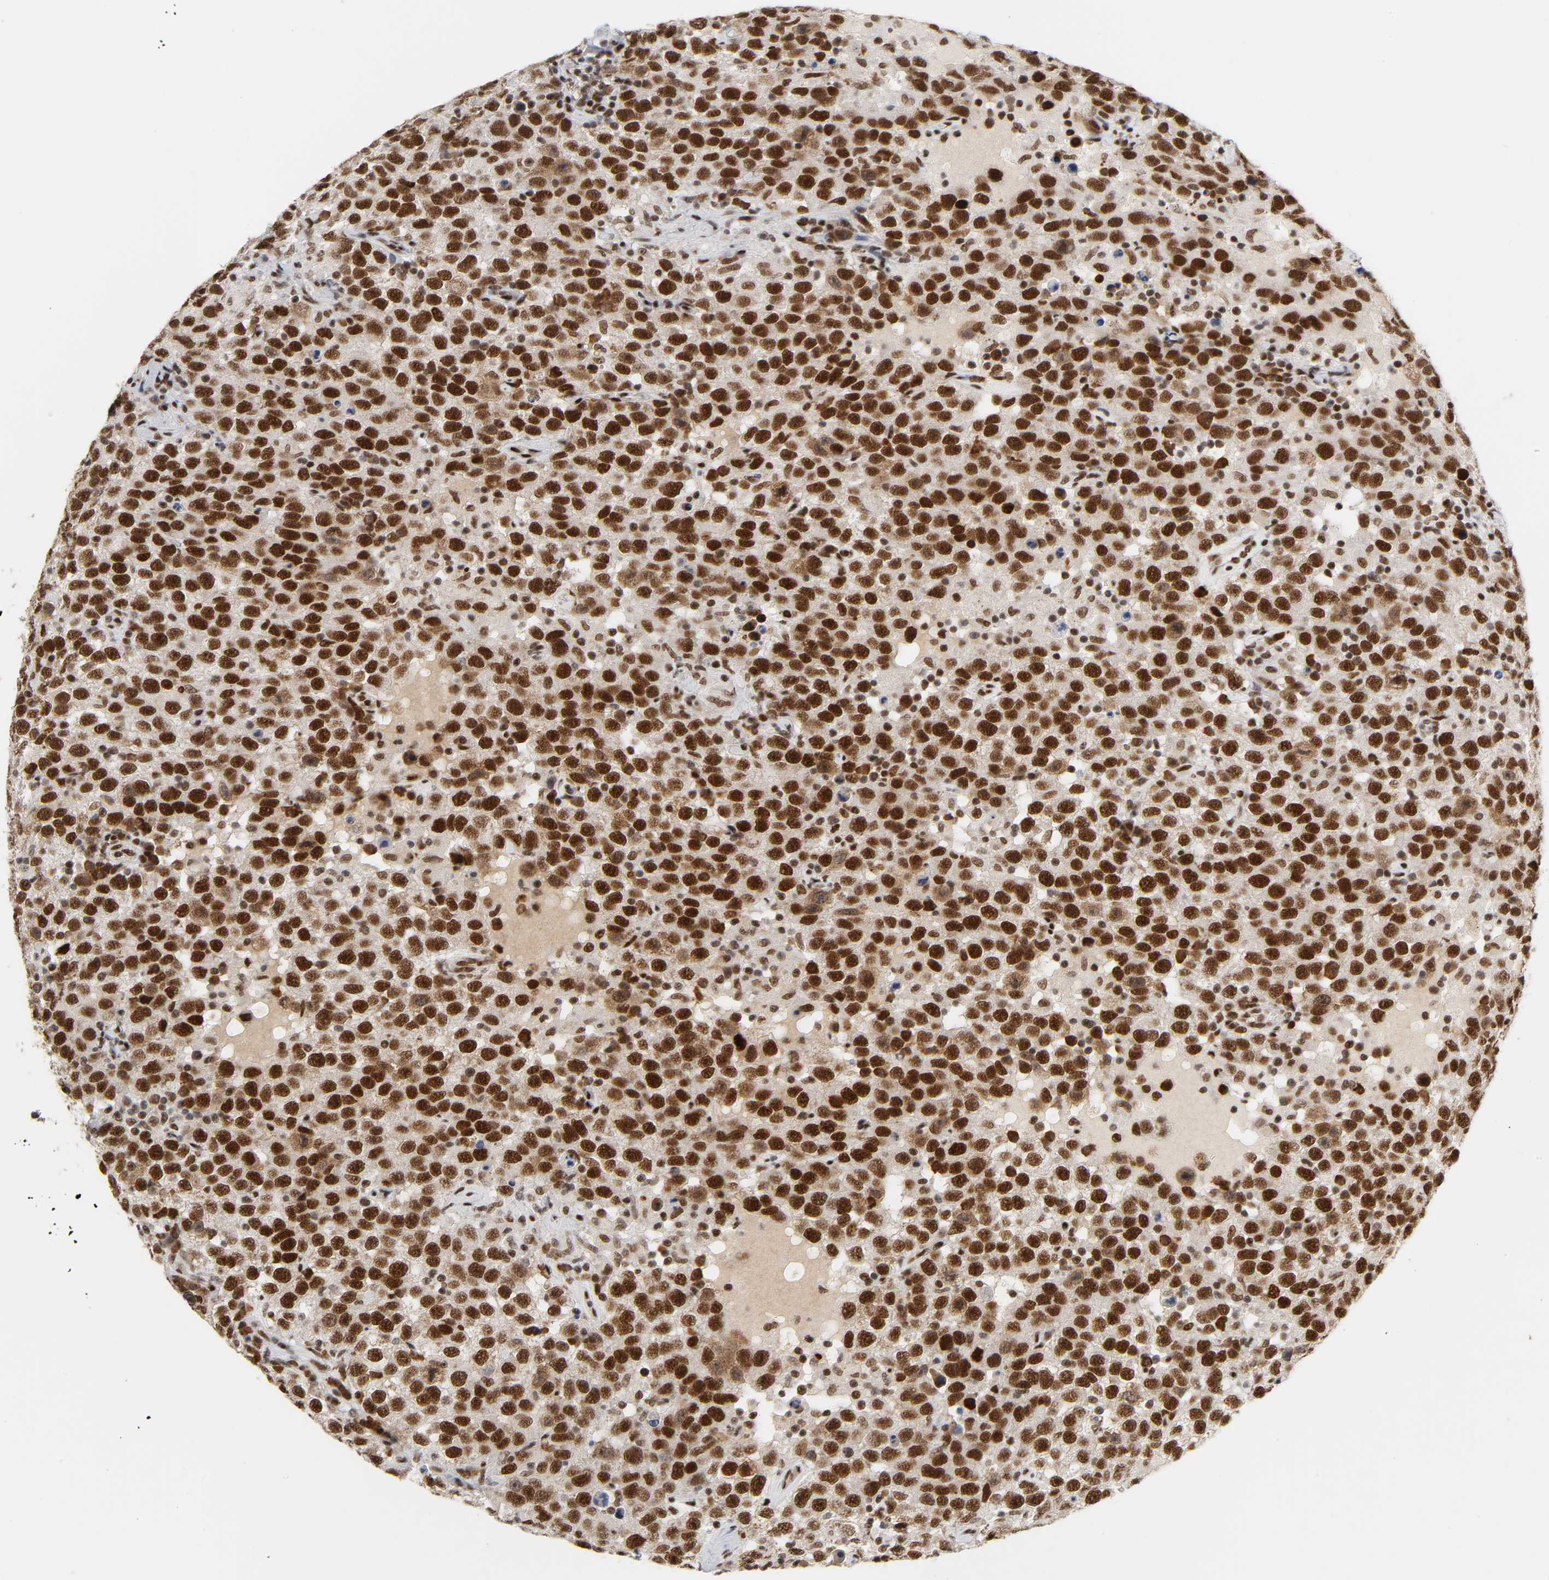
{"staining": {"intensity": "strong", "quantity": ">75%", "location": "nuclear"}, "tissue": "testis cancer", "cell_type": "Tumor cells", "image_type": "cancer", "snomed": [{"axis": "morphology", "description": "Seminoma, NOS"}, {"axis": "topography", "description": "Testis"}], "caption": "Human testis cancer (seminoma) stained with a protein marker demonstrates strong staining in tumor cells.", "gene": "CREBBP", "patient": {"sex": "male", "age": 41}}